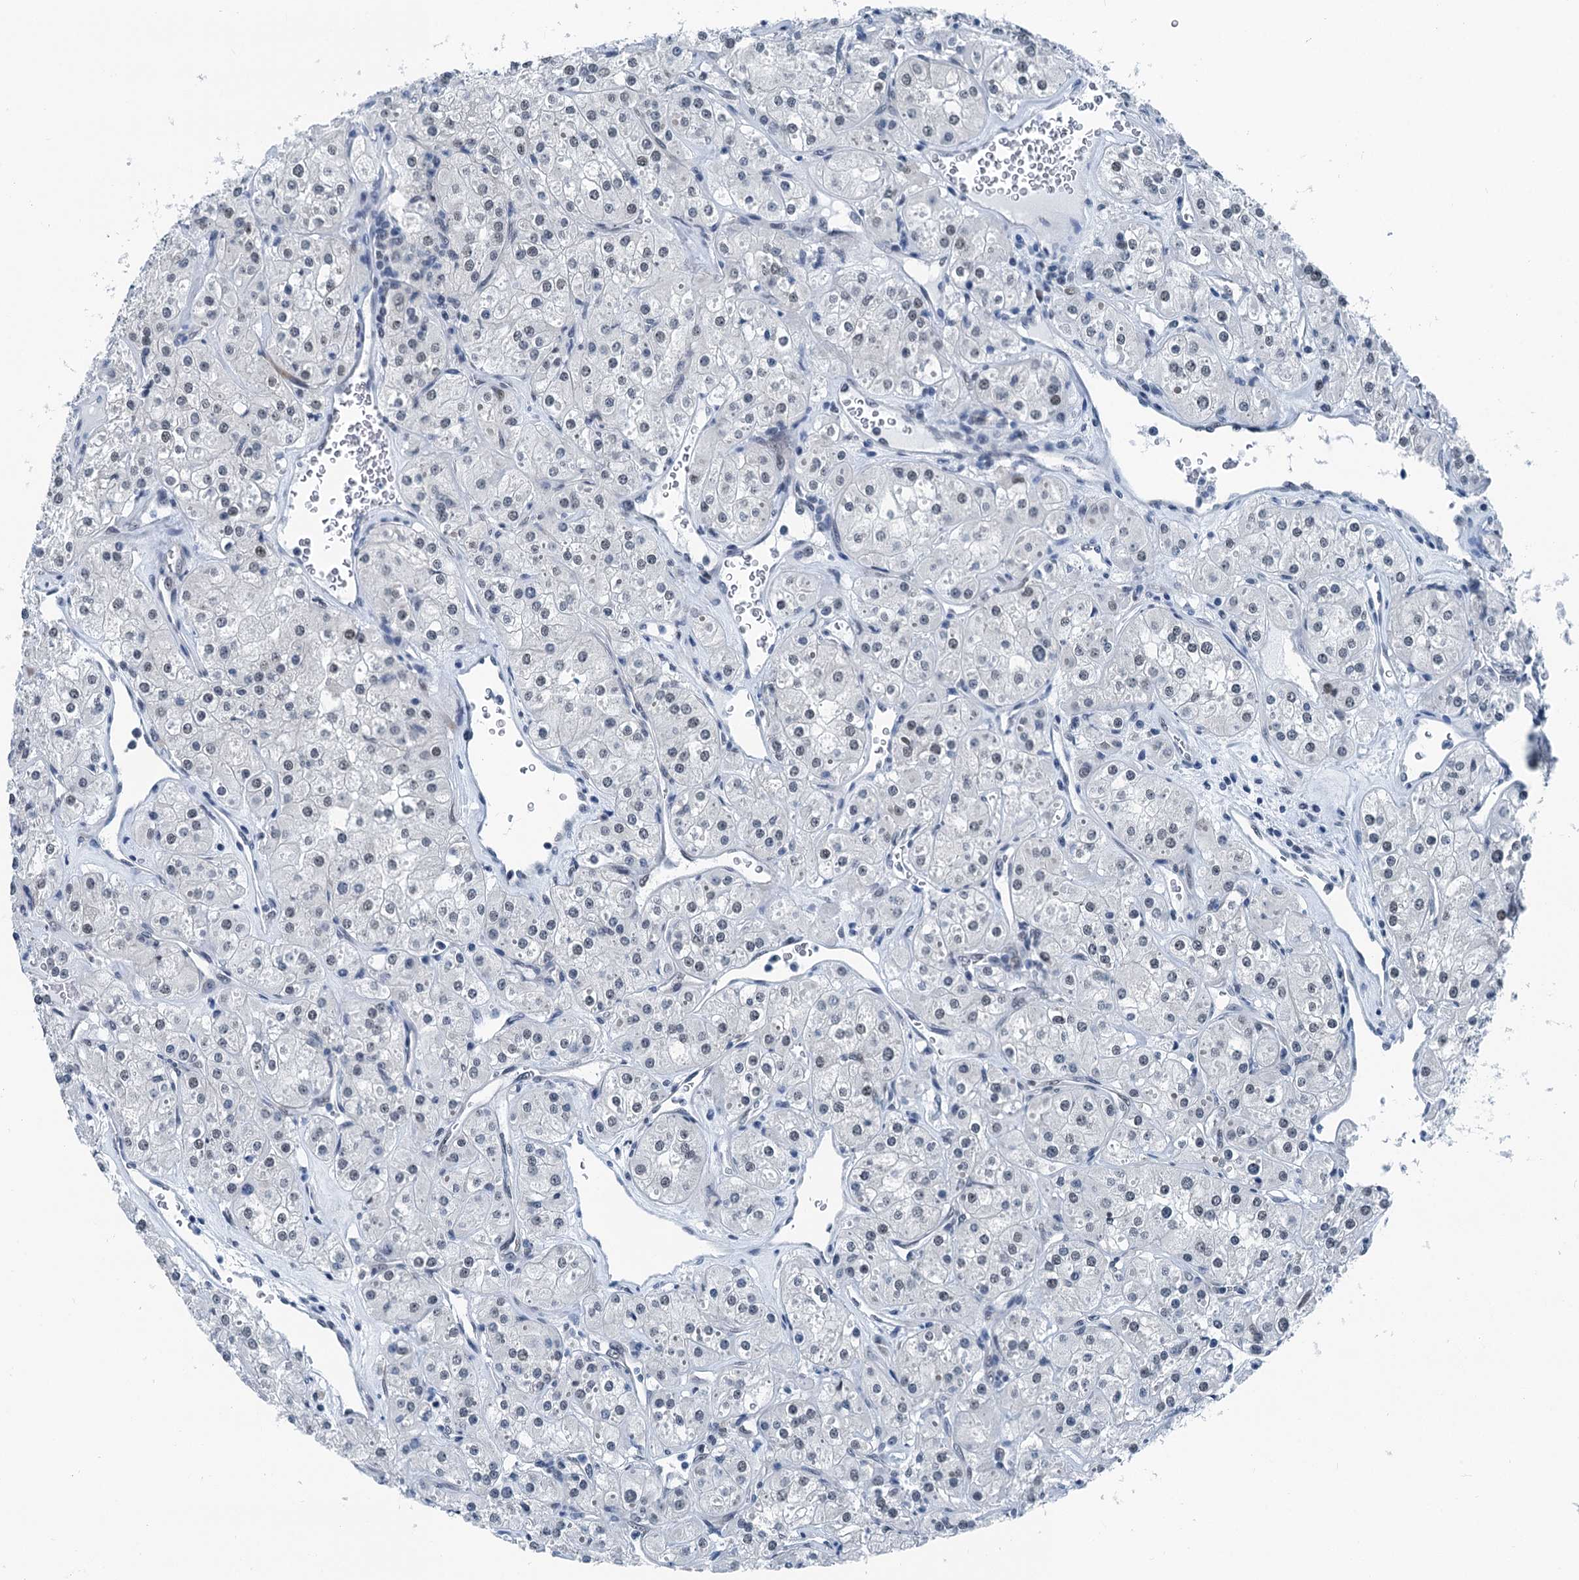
{"staining": {"intensity": "negative", "quantity": "none", "location": "none"}, "tissue": "renal cancer", "cell_type": "Tumor cells", "image_type": "cancer", "snomed": [{"axis": "morphology", "description": "Adenocarcinoma, NOS"}, {"axis": "topography", "description": "Kidney"}], "caption": "Renal adenocarcinoma was stained to show a protein in brown. There is no significant positivity in tumor cells. The staining is performed using DAB (3,3'-diaminobenzidine) brown chromogen with nuclei counter-stained in using hematoxylin.", "gene": "TRPT1", "patient": {"sex": "male", "age": 77}}